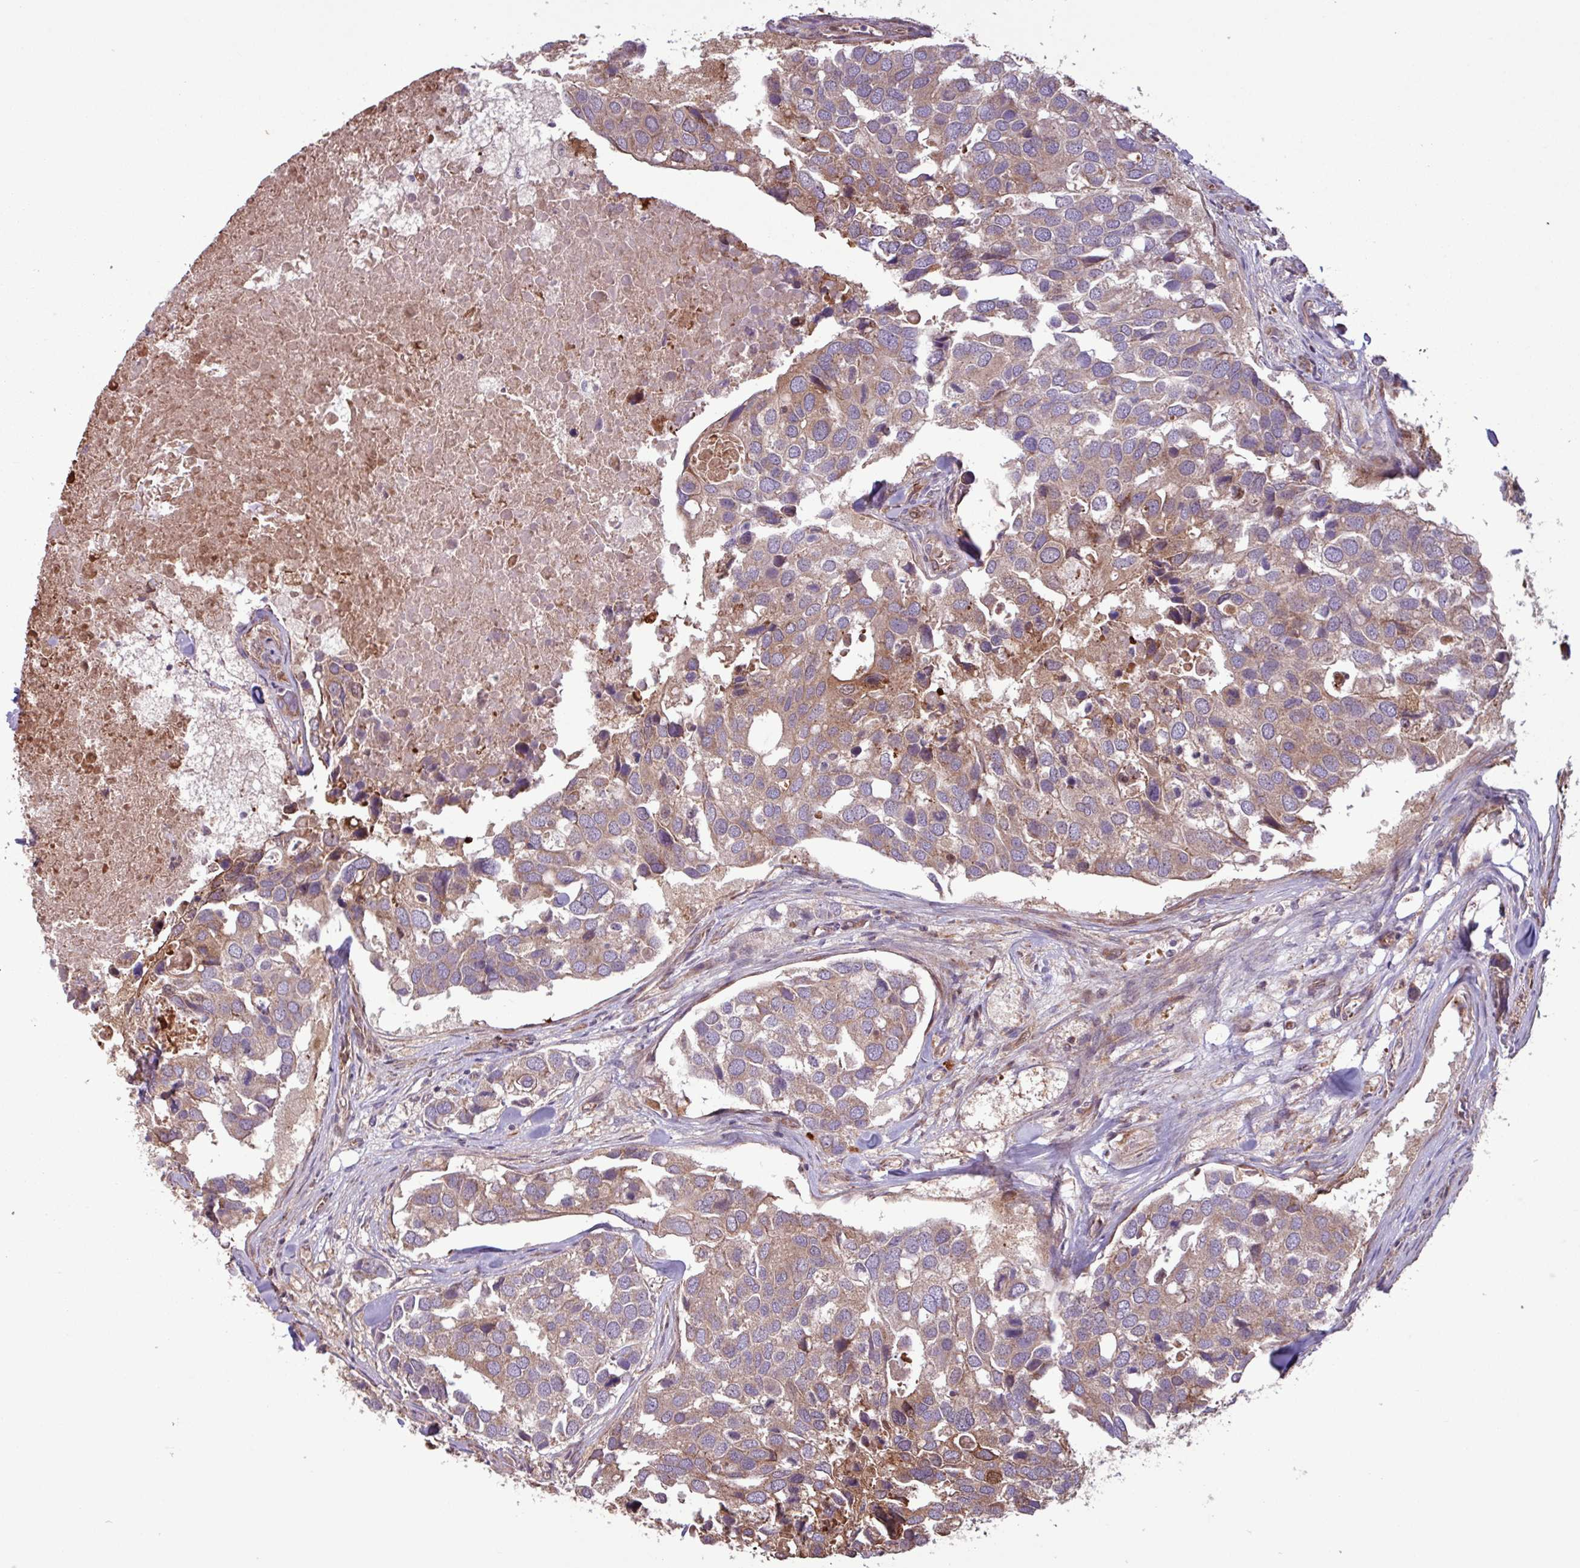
{"staining": {"intensity": "moderate", "quantity": ">75%", "location": "cytoplasmic/membranous"}, "tissue": "breast cancer", "cell_type": "Tumor cells", "image_type": "cancer", "snomed": [{"axis": "morphology", "description": "Duct carcinoma"}, {"axis": "topography", "description": "Breast"}], "caption": "Moderate cytoplasmic/membranous protein staining is identified in about >75% of tumor cells in breast invasive ductal carcinoma.", "gene": "PDPR", "patient": {"sex": "female", "age": 83}}